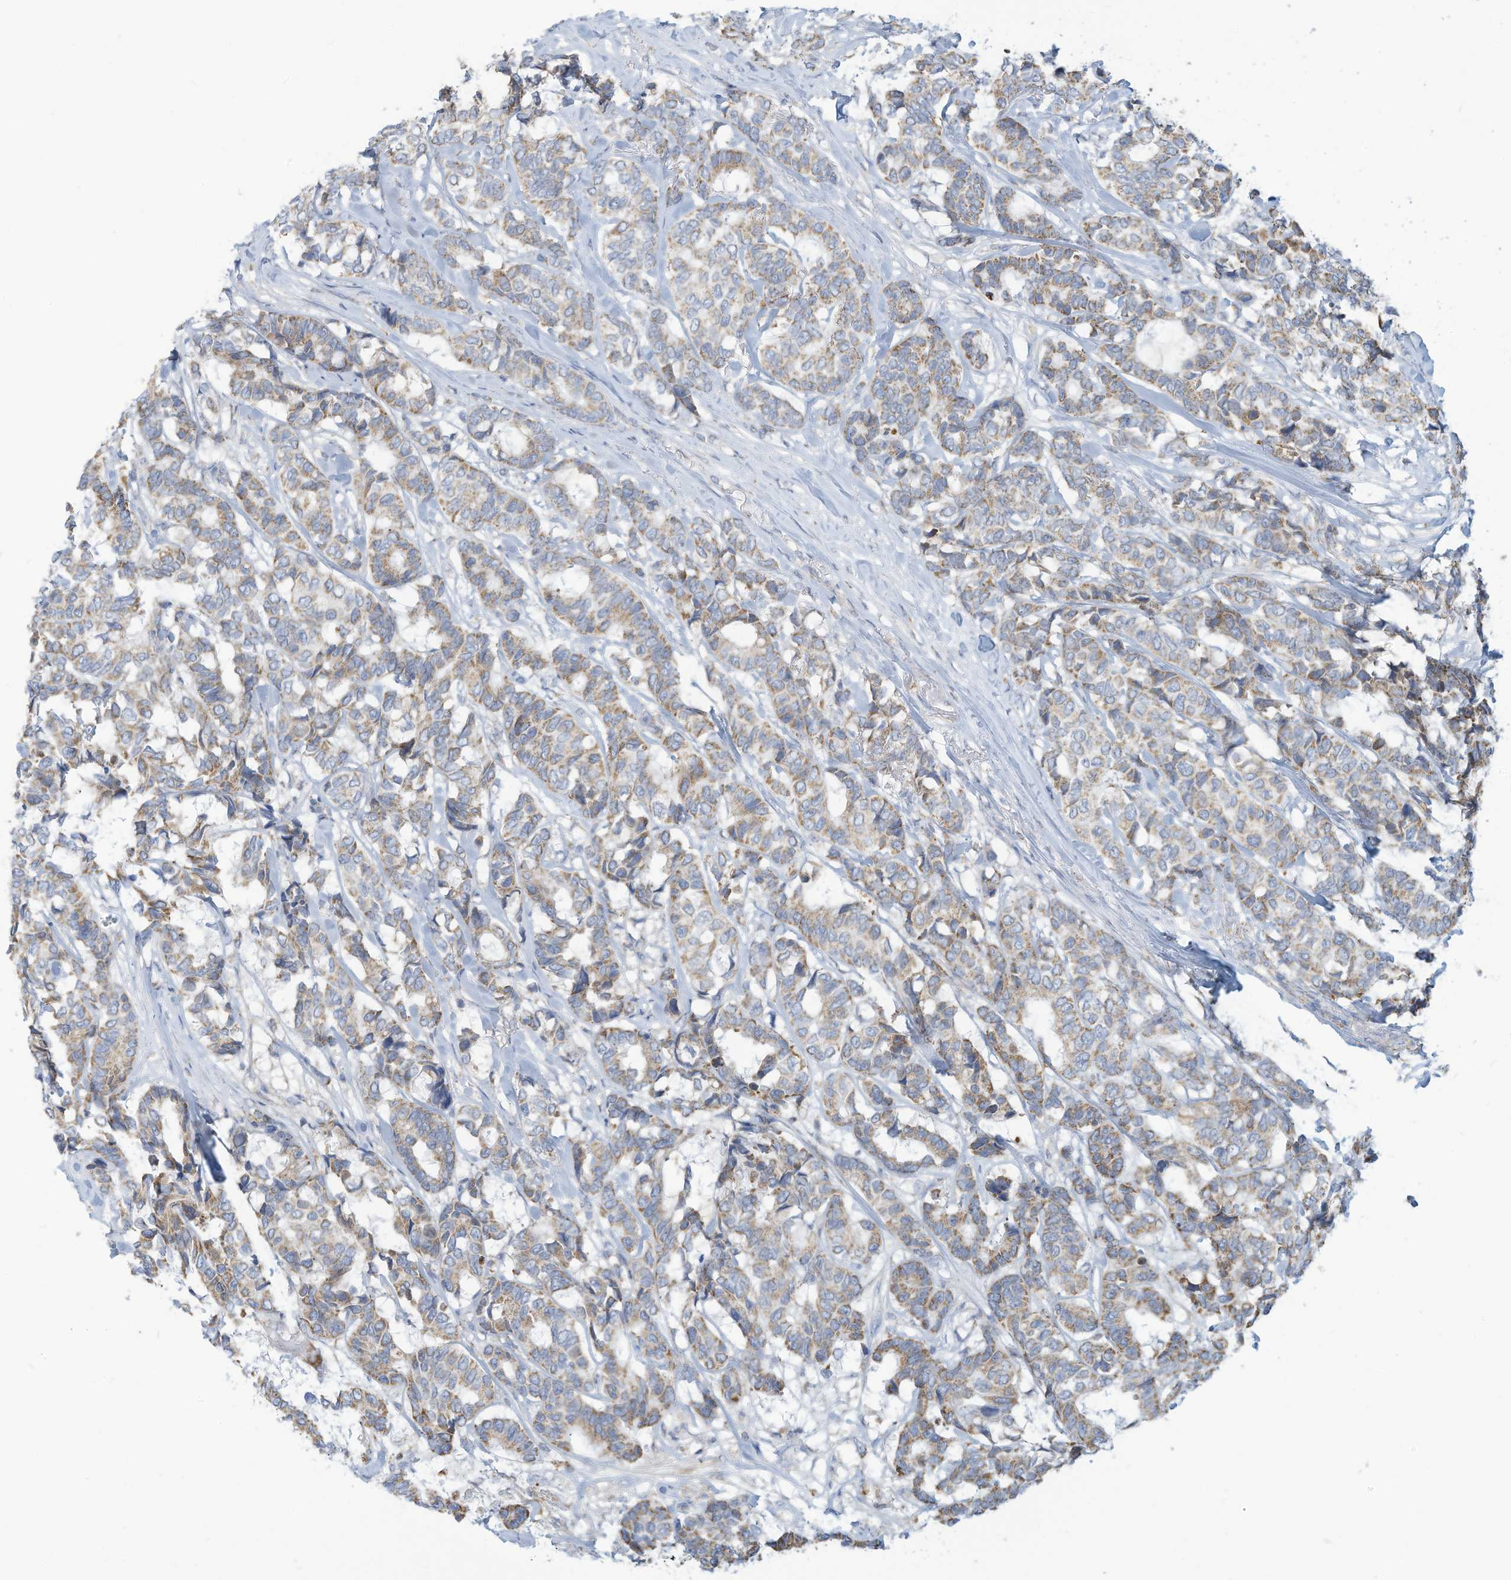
{"staining": {"intensity": "moderate", "quantity": "25%-75%", "location": "cytoplasmic/membranous"}, "tissue": "breast cancer", "cell_type": "Tumor cells", "image_type": "cancer", "snomed": [{"axis": "morphology", "description": "Duct carcinoma"}, {"axis": "topography", "description": "Breast"}], "caption": "Immunohistochemistry image of breast cancer stained for a protein (brown), which shows medium levels of moderate cytoplasmic/membranous expression in about 25%-75% of tumor cells.", "gene": "NLN", "patient": {"sex": "female", "age": 87}}